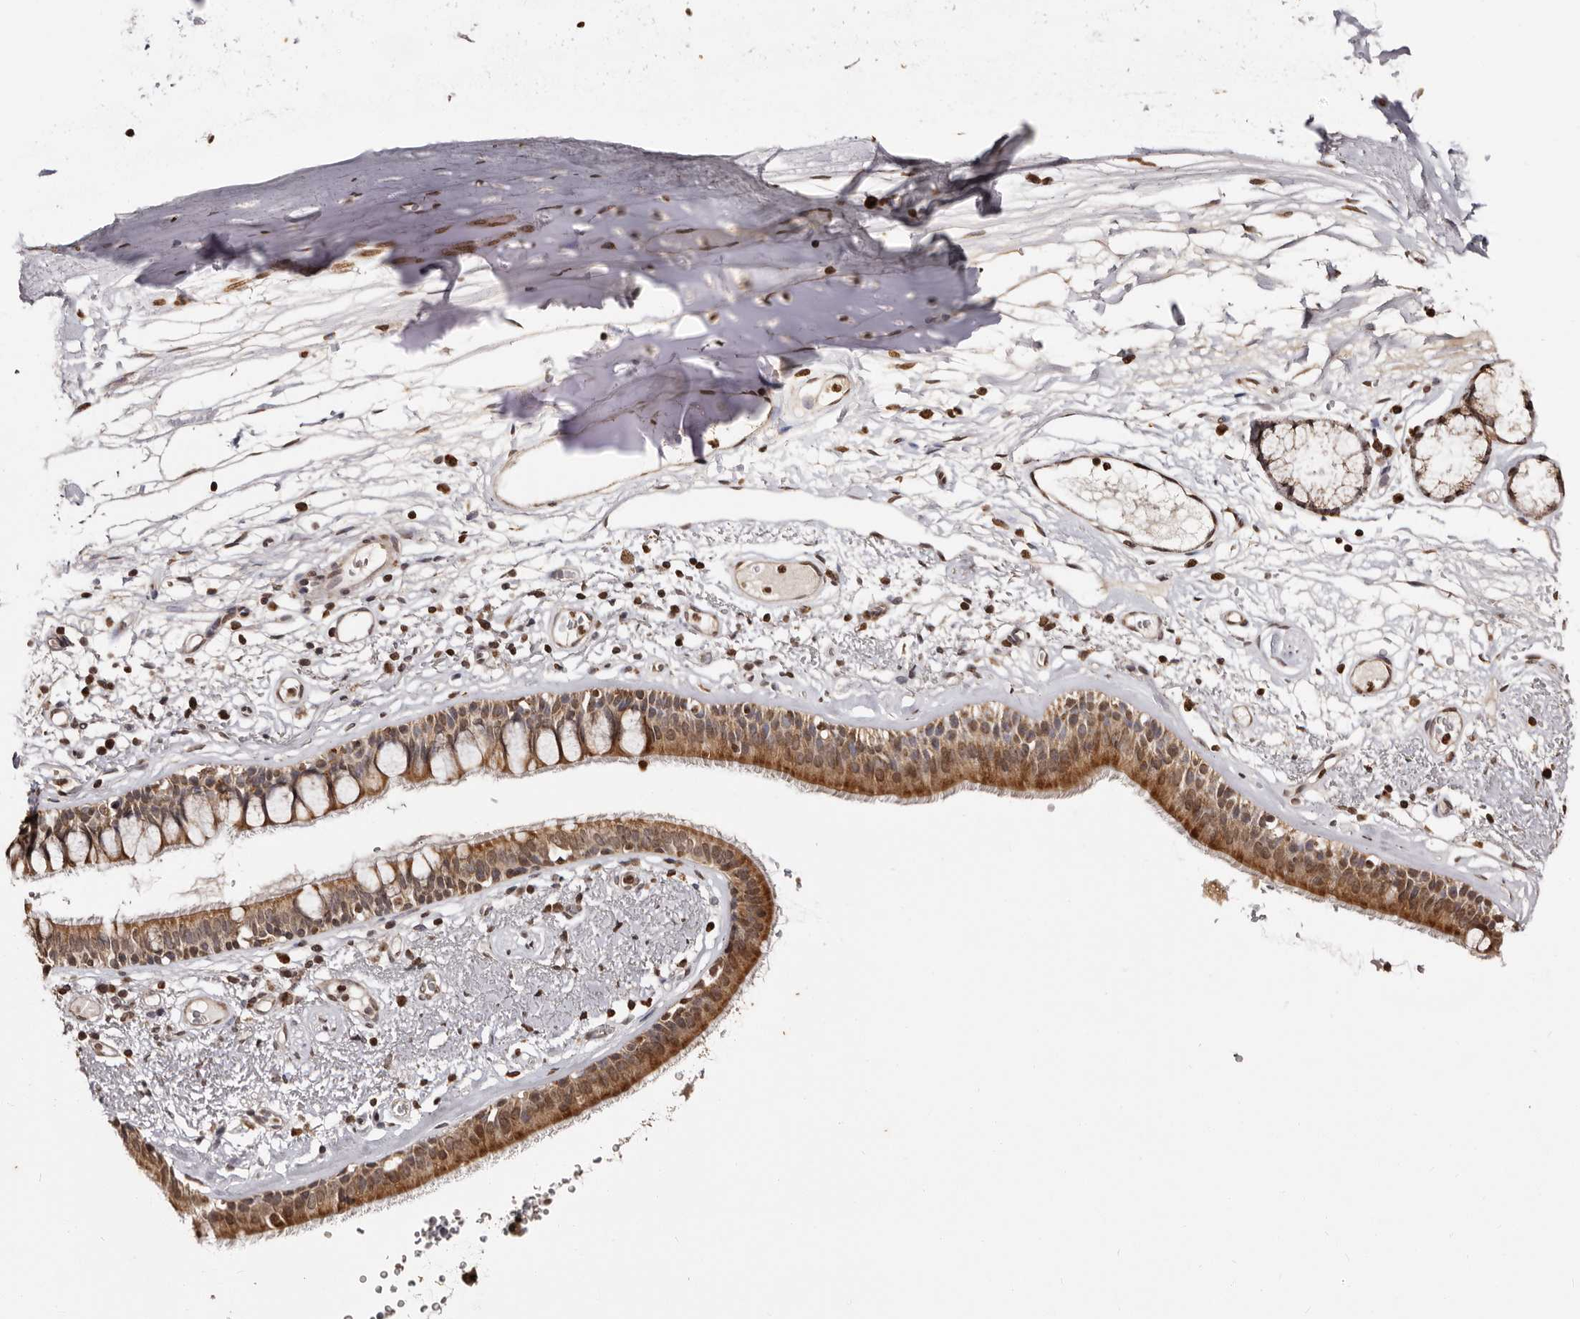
{"staining": {"intensity": "moderate", "quantity": ">75%", "location": "cytoplasmic/membranous,nuclear"}, "tissue": "adipose tissue", "cell_type": "Adipocytes", "image_type": "normal", "snomed": [{"axis": "morphology", "description": "Normal tissue, NOS"}, {"axis": "topography", "description": "Cartilage tissue"}], "caption": "IHC histopathology image of unremarkable human adipose tissue stained for a protein (brown), which displays medium levels of moderate cytoplasmic/membranous,nuclear expression in about >75% of adipocytes.", "gene": "CCDC190", "patient": {"sex": "female", "age": 63}}